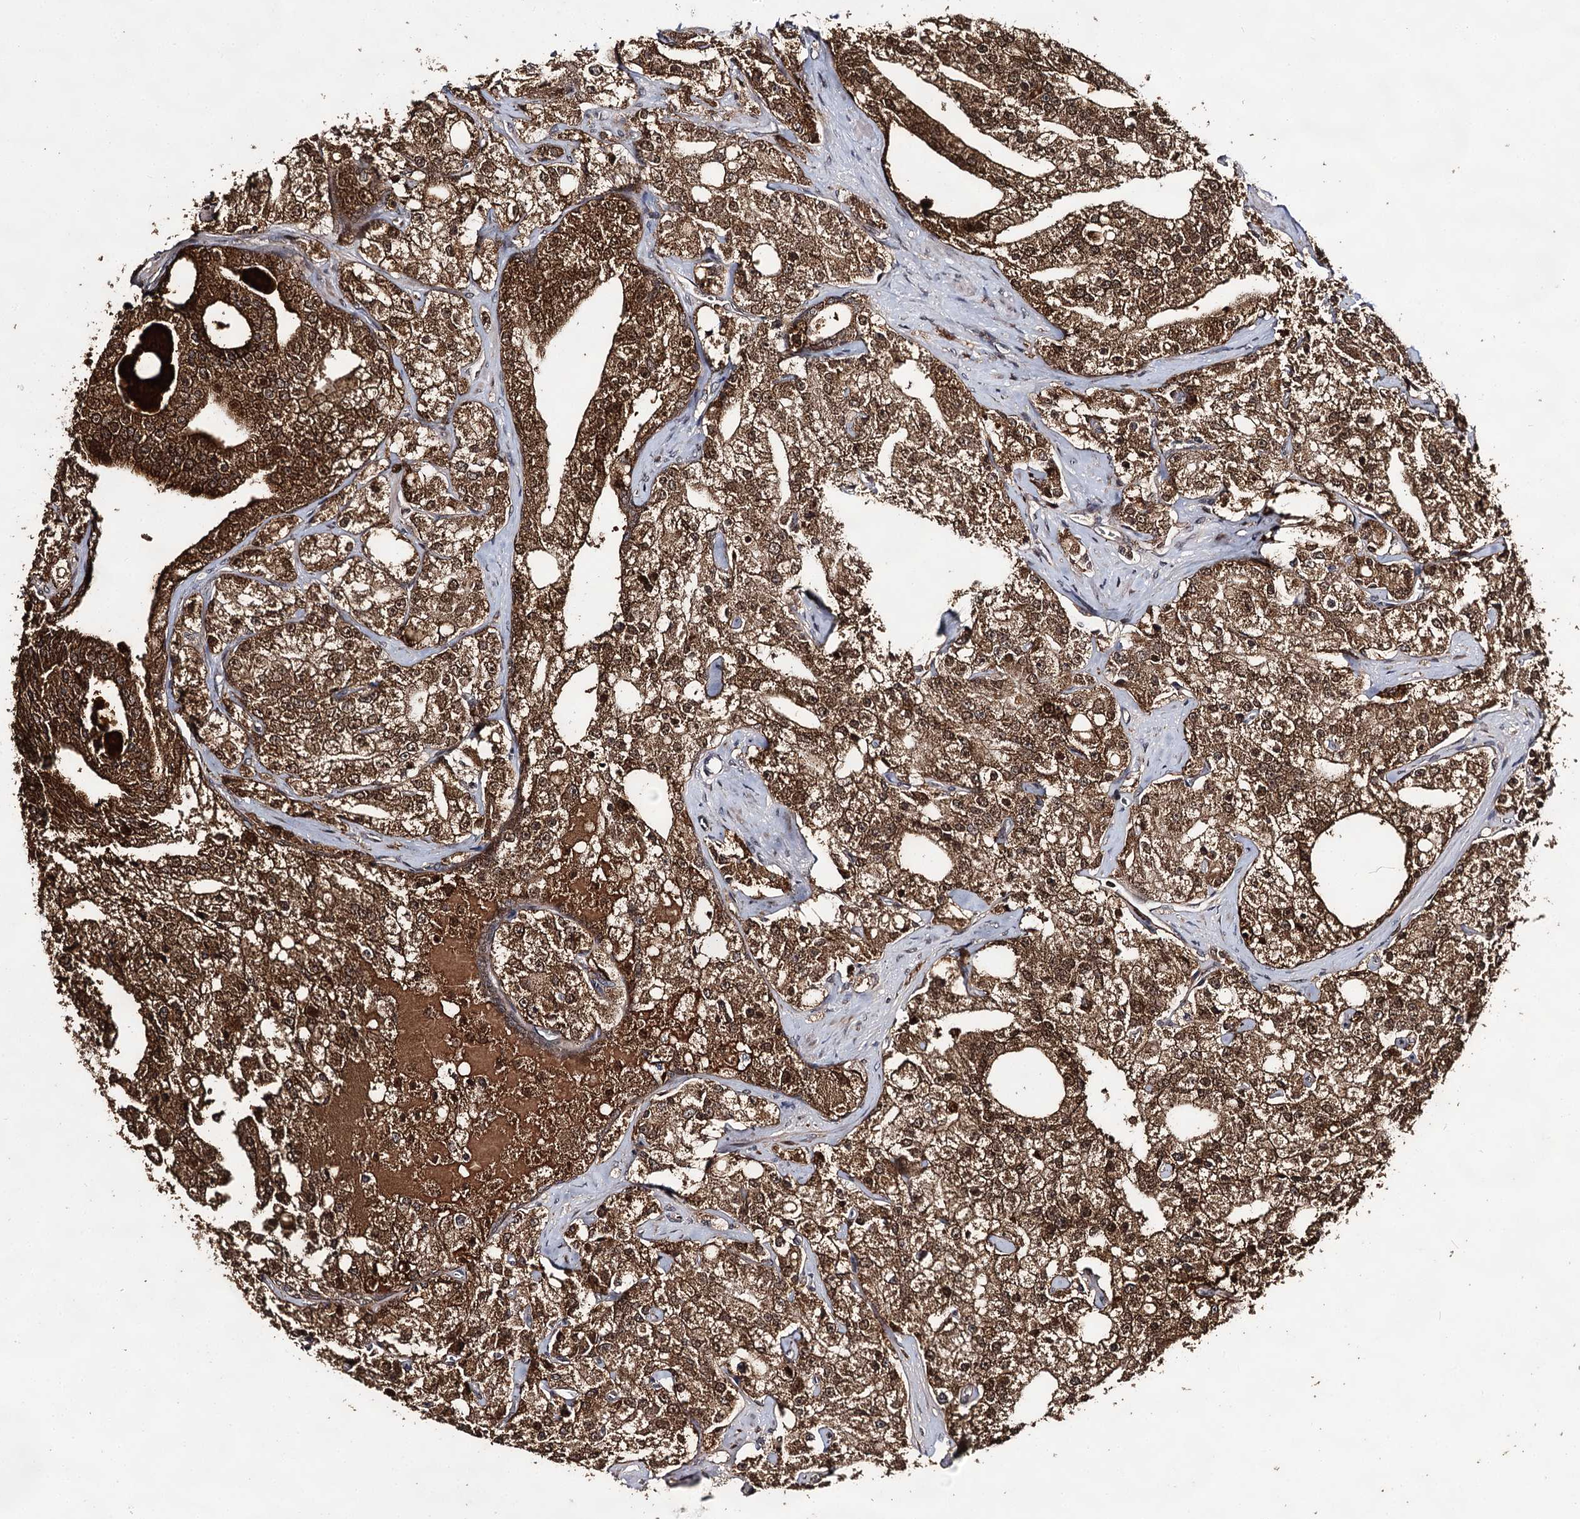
{"staining": {"intensity": "moderate", "quantity": ">75%", "location": "cytoplasmic/membranous,nuclear"}, "tissue": "prostate cancer", "cell_type": "Tumor cells", "image_type": "cancer", "snomed": [{"axis": "morphology", "description": "Adenocarcinoma, High grade"}, {"axis": "topography", "description": "Prostate"}], "caption": "Immunohistochemical staining of human prostate cancer shows medium levels of moderate cytoplasmic/membranous and nuclear protein positivity in approximately >75% of tumor cells. The staining was performed using DAB to visualize the protein expression in brown, while the nuclei were stained in blue with hematoxylin (Magnification: 20x).", "gene": "ACTR6", "patient": {"sex": "male", "age": 64}}